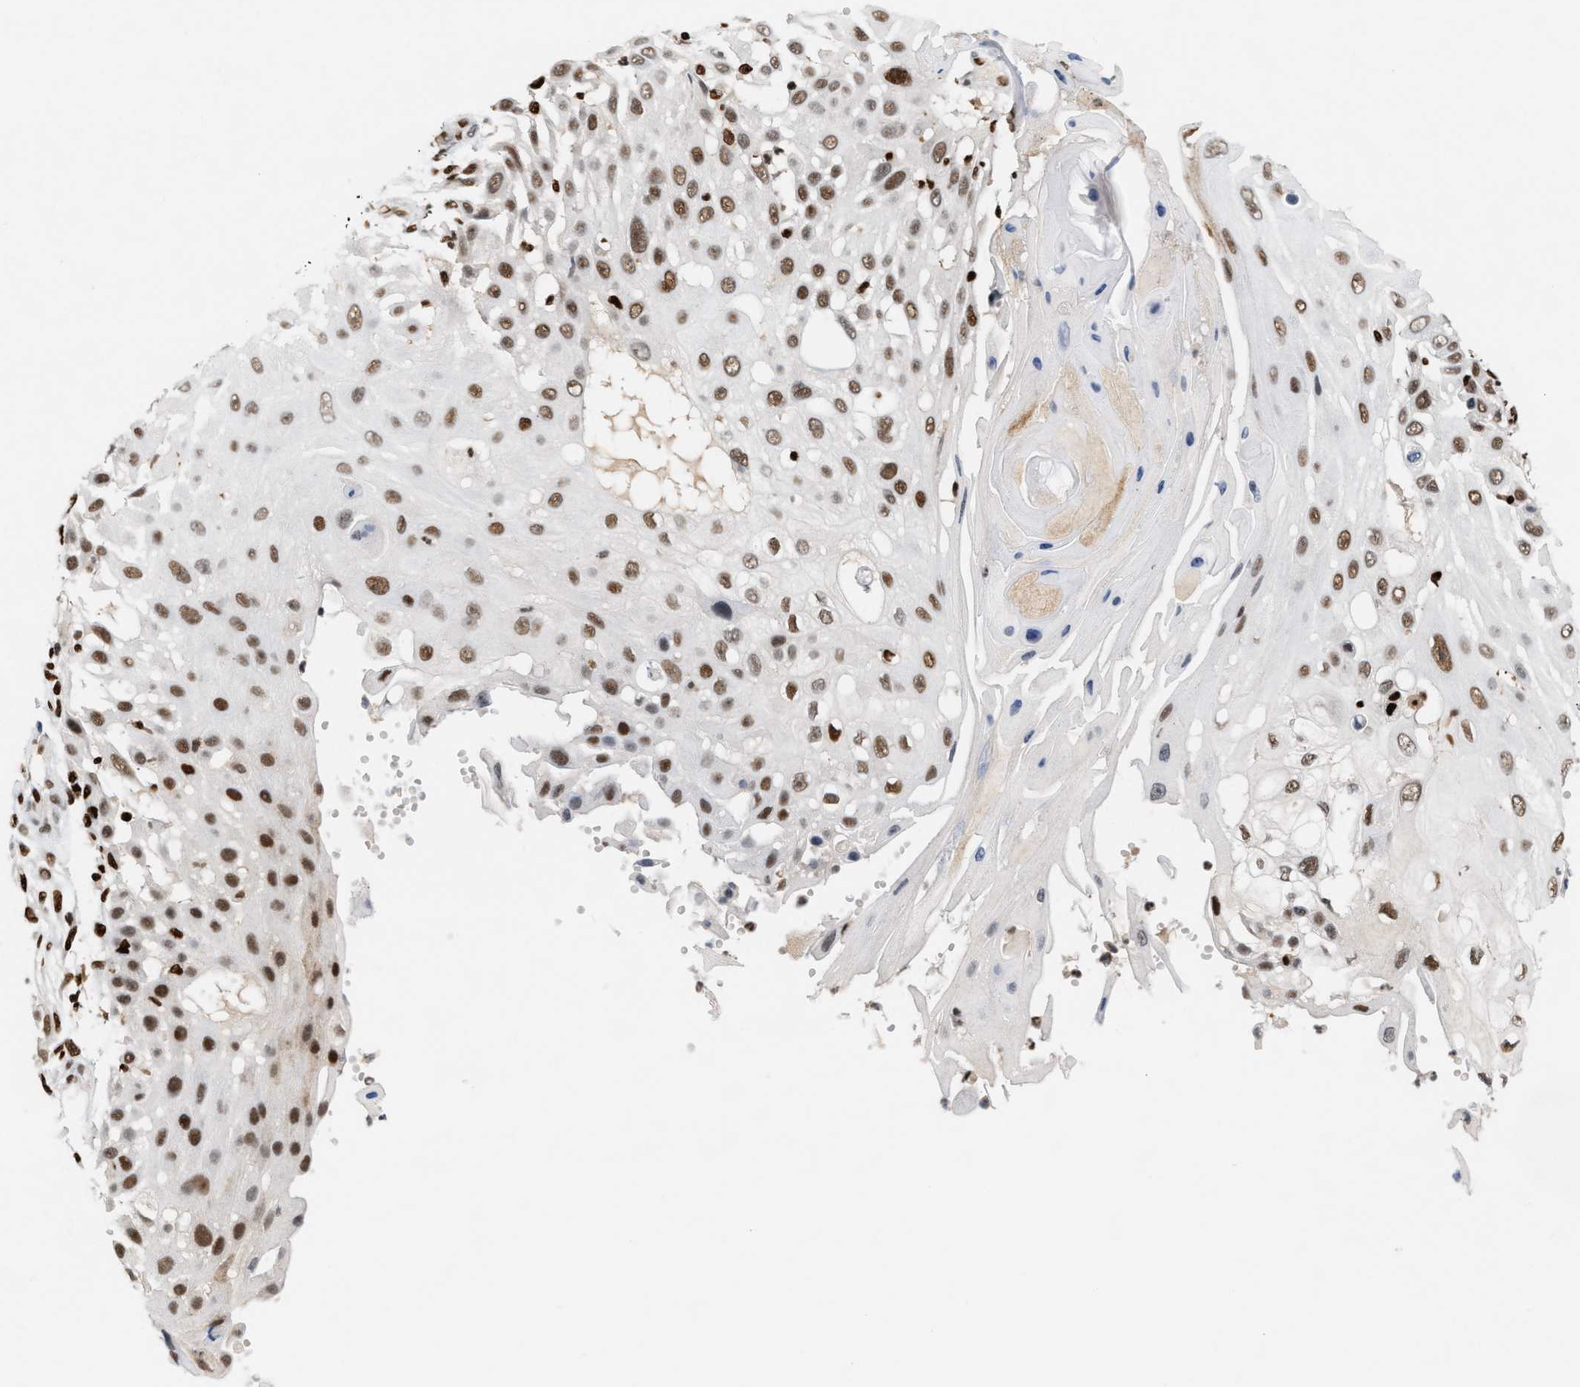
{"staining": {"intensity": "strong", "quantity": ">75%", "location": "nuclear"}, "tissue": "skin cancer", "cell_type": "Tumor cells", "image_type": "cancer", "snomed": [{"axis": "morphology", "description": "Squamous cell carcinoma, NOS"}, {"axis": "topography", "description": "Skin"}], "caption": "The photomicrograph demonstrates staining of squamous cell carcinoma (skin), revealing strong nuclear protein staining (brown color) within tumor cells. Immunohistochemistry (ihc) stains the protein in brown and the nuclei are stained blue.", "gene": "RNASEK-C17orf49", "patient": {"sex": "female", "age": 44}}